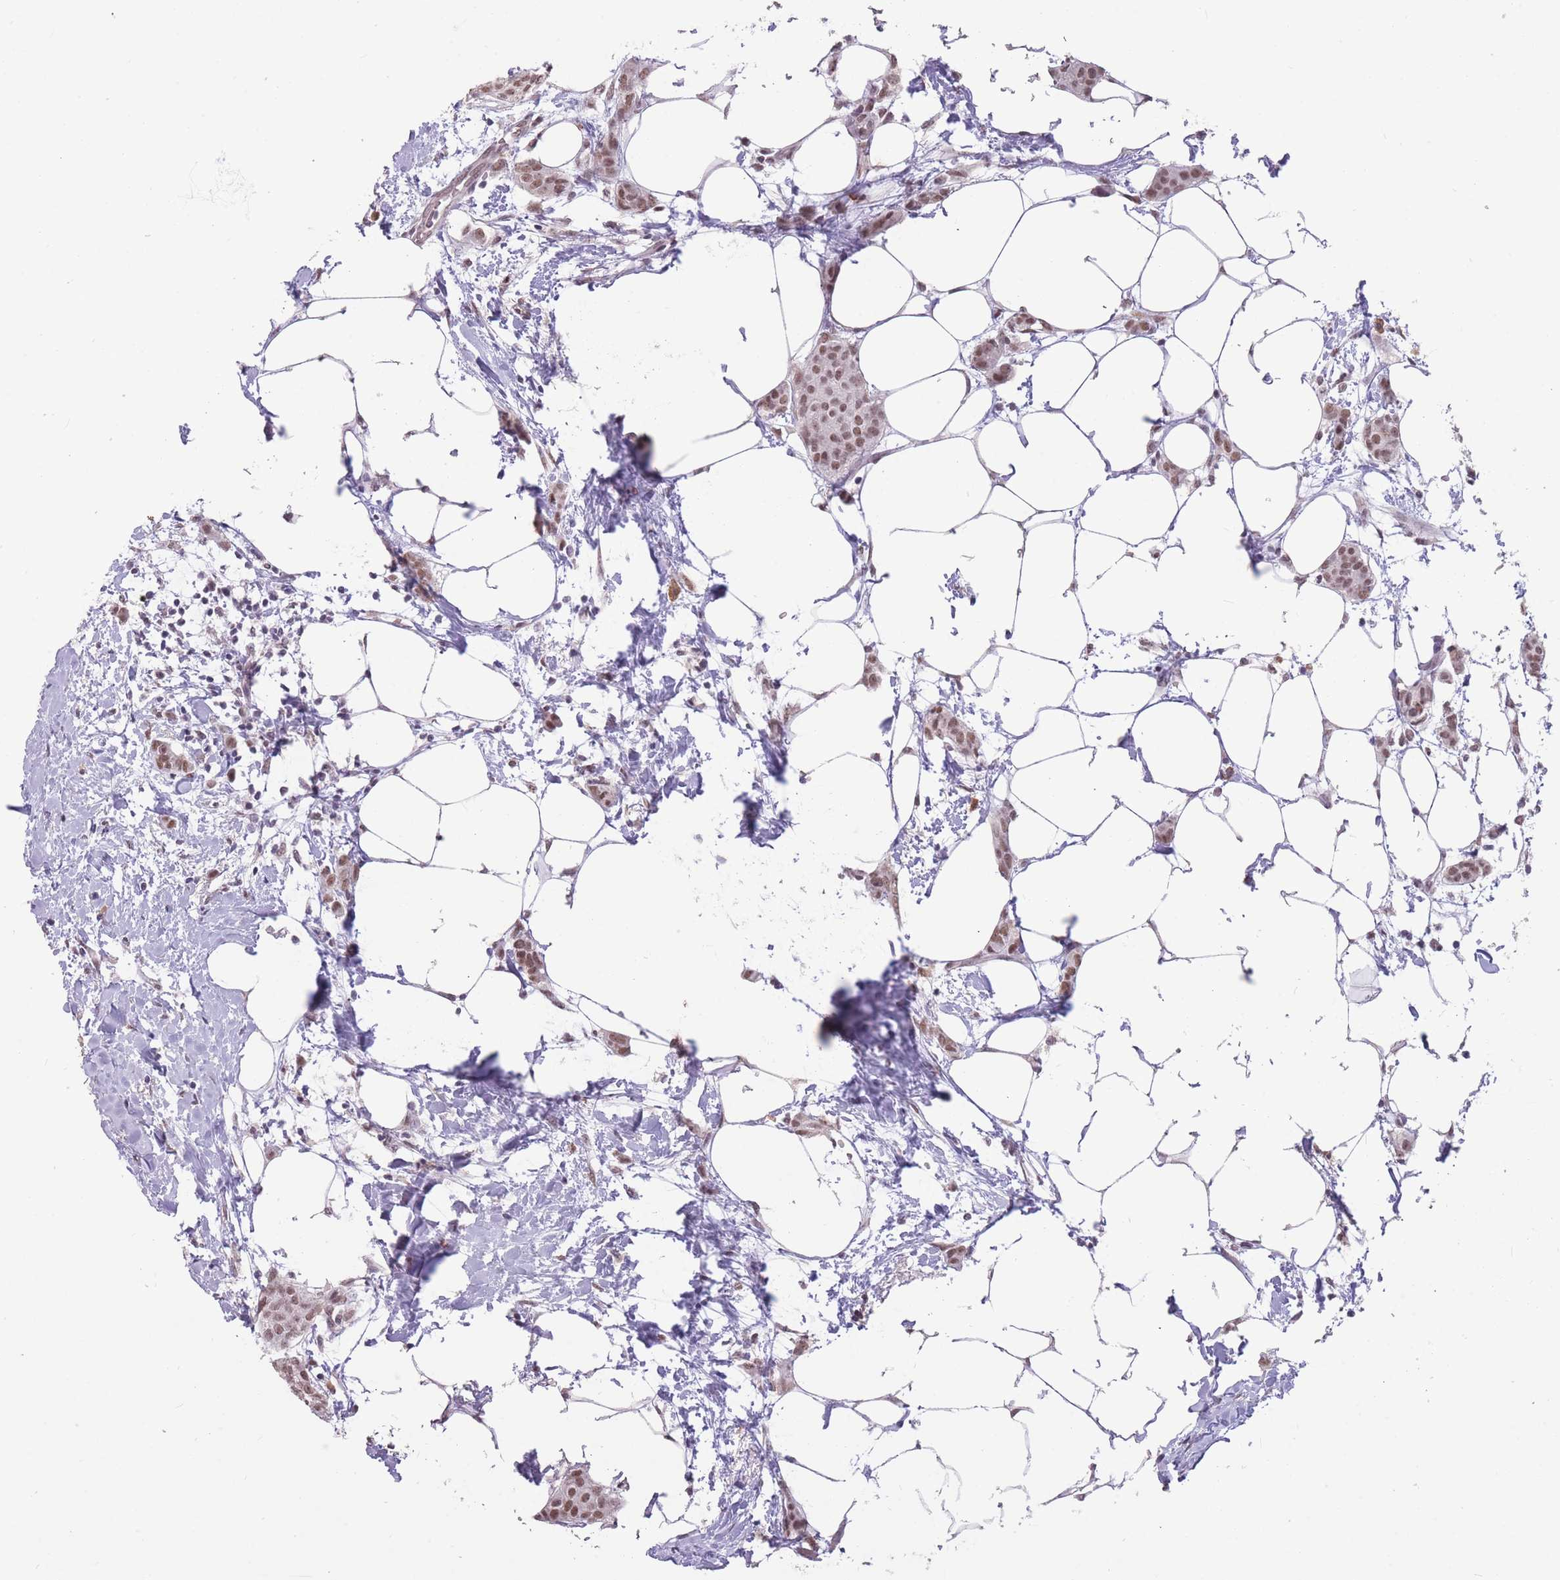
{"staining": {"intensity": "moderate", "quantity": ">75%", "location": "nuclear"}, "tissue": "breast cancer", "cell_type": "Tumor cells", "image_type": "cancer", "snomed": [{"axis": "morphology", "description": "Duct carcinoma"}, {"axis": "topography", "description": "Breast"}], "caption": "Breast infiltrating ductal carcinoma stained with DAB (3,3'-diaminobenzidine) immunohistochemistry exhibits medium levels of moderate nuclear positivity in approximately >75% of tumor cells. Nuclei are stained in blue.", "gene": "HNRNPUL1", "patient": {"sex": "female", "age": 72}}